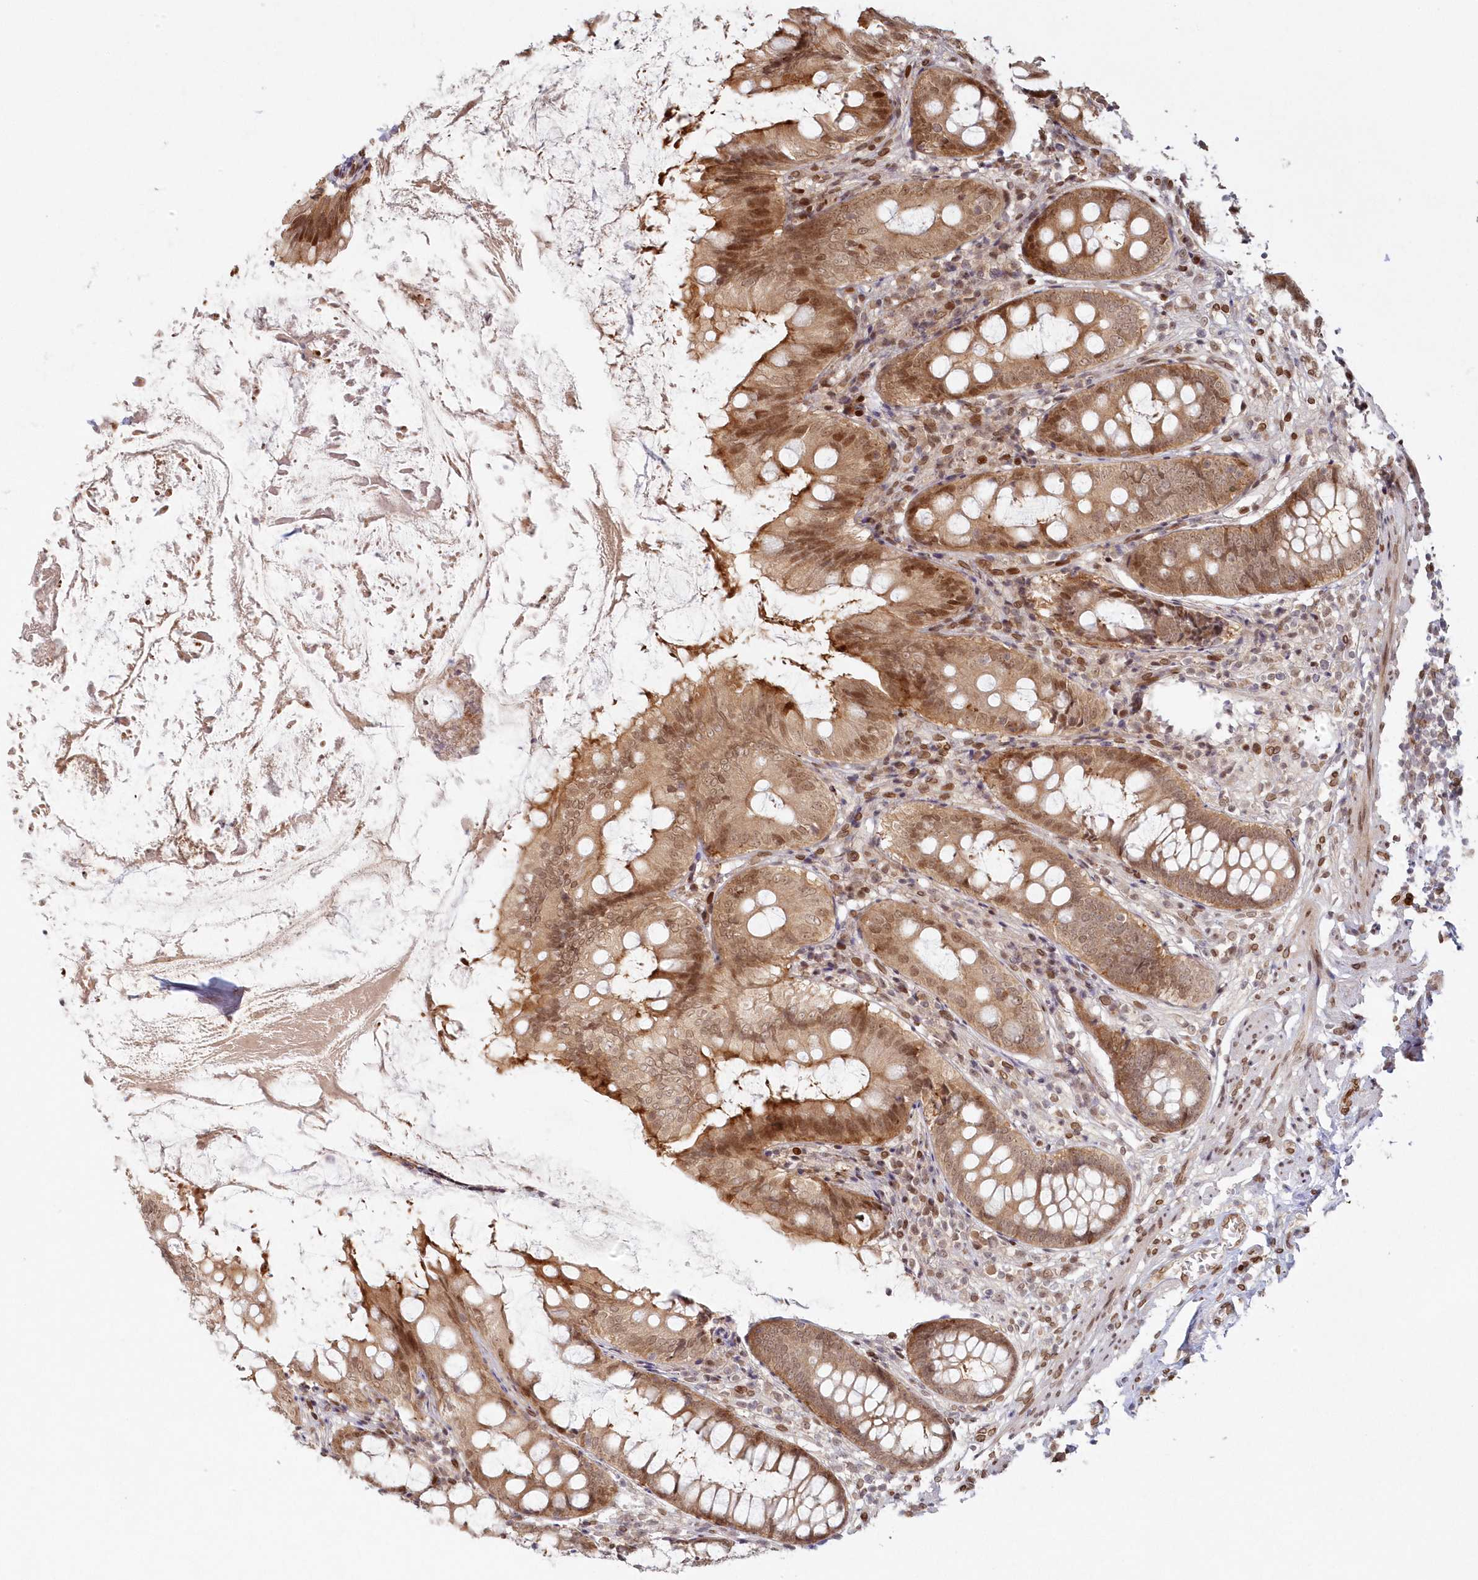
{"staining": {"intensity": "moderate", "quantity": ">75%", "location": "cytoplasmic/membranous,nuclear"}, "tissue": "appendix", "cell_type": "Glandular cells", "image_type": "normal", "snomed": [{"axis": "morphology", "description": "Normal tissue, NOS"}, {"axis": "topography", "description": "Appendix"}], "caption": "Immunohistochemistry (IHC) micrograph of unremarkable appendix: appendix stained using immunohistochemistry displays medium levels of moderate protein expression localized specifically in the cytoplasmic/membranous,nuclear of glandular cells, appearing as a cytoplasmic/membranous,nuclear brown color.", "gene": "TOGARAM2", "patient": {"sex": "female", "age": 77}}